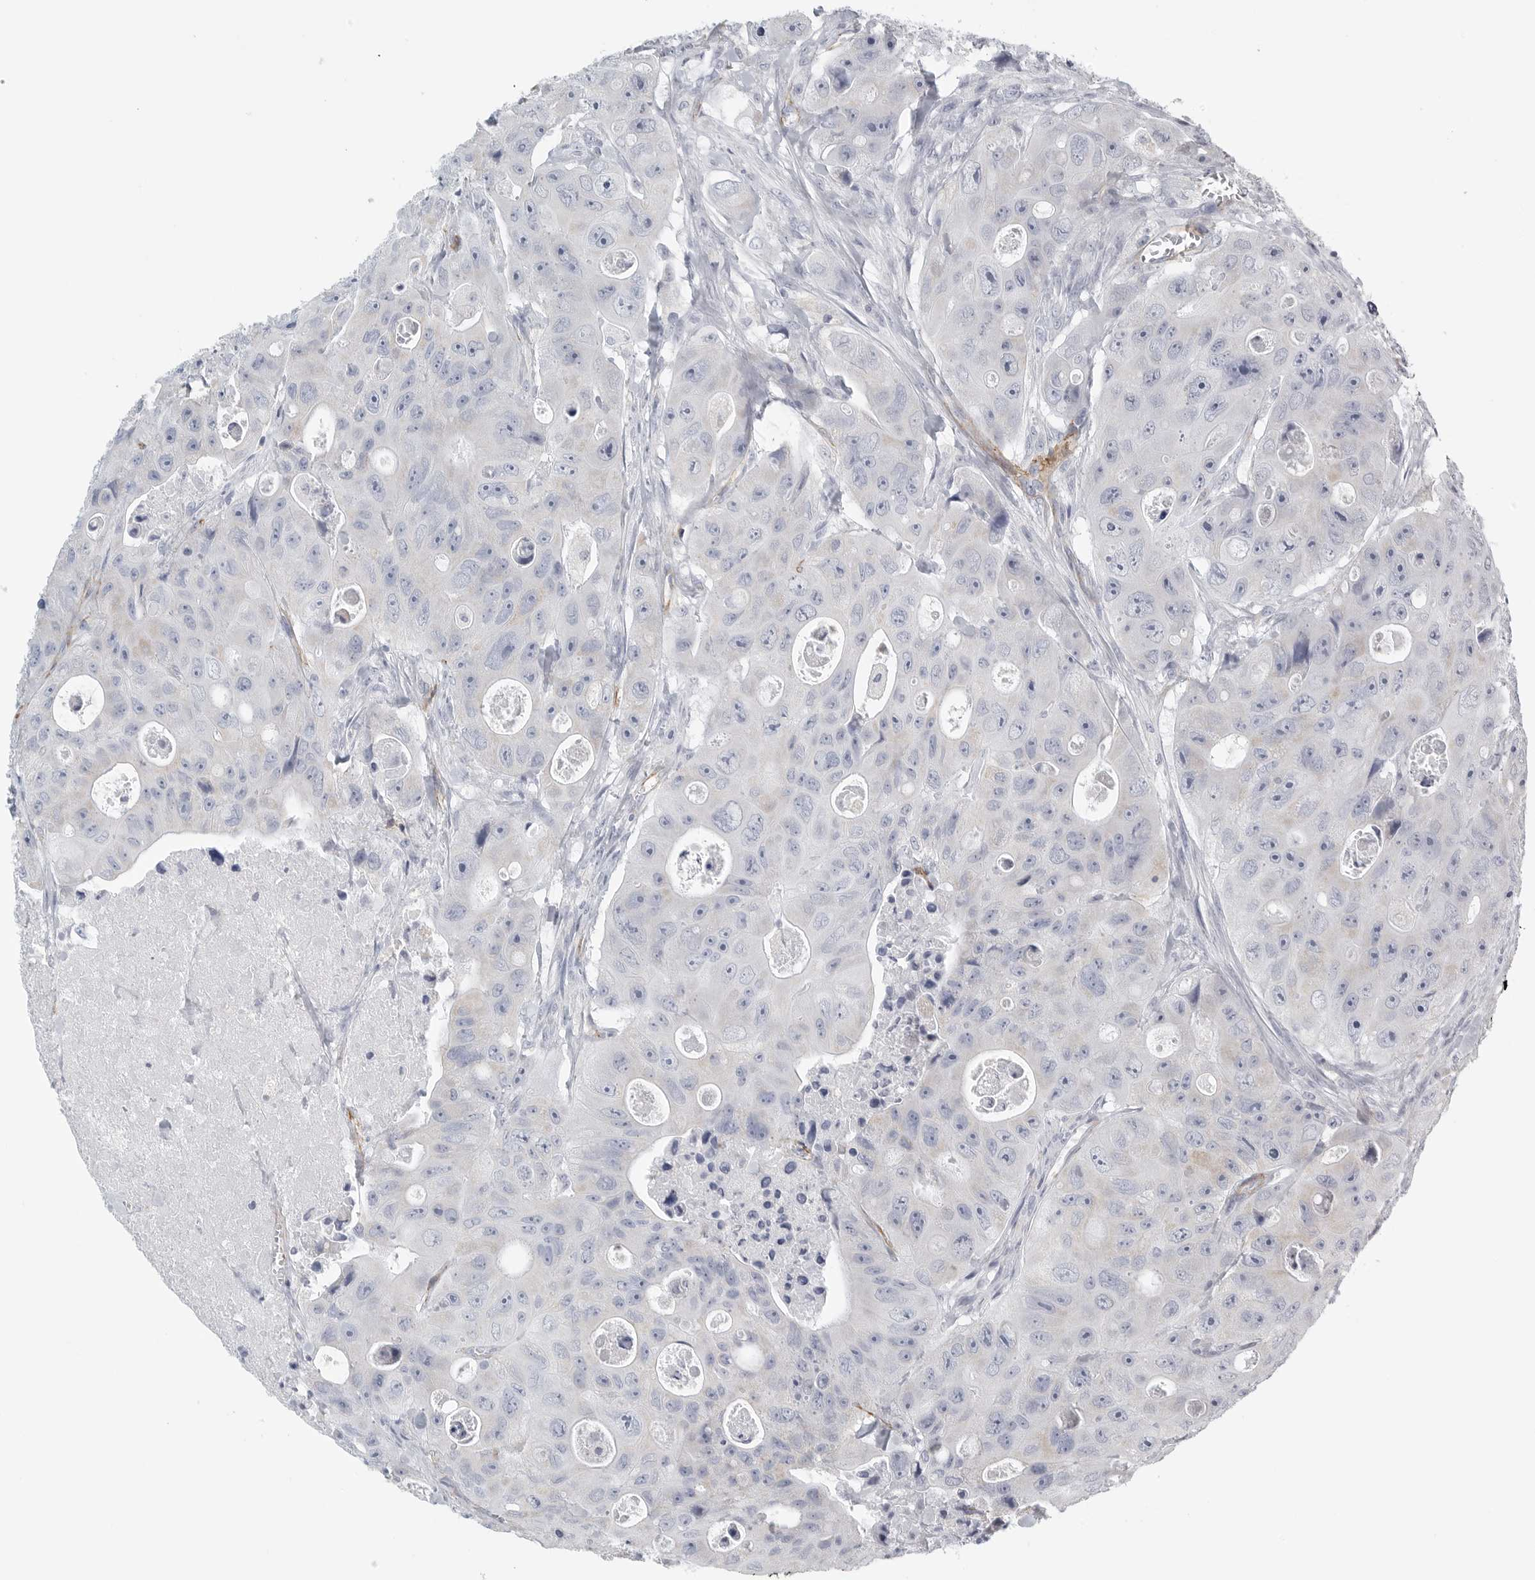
{"staining": {"intensity": "negative", "quantity": "none", "location": "none"}, "tissue": "colorectal cancer", "cell_type": "Tumor cells", "image_type": "cancer", "snomed": [{"axis": "morphology", "description": "Adenocarcinoma, NOS"}, {"axis": "topography", "description": "Colon"}], "caption": "IHC image of neoplastic tissue: human colorectal cancer (adenocarcinoma) stained with DAB reveals no significant protein staining in tumor cells. (DAB immunohistochemistry with hematoxylin counter stain).", "gene": "TNR", "patient": {"sex": "female", "age": 46}}